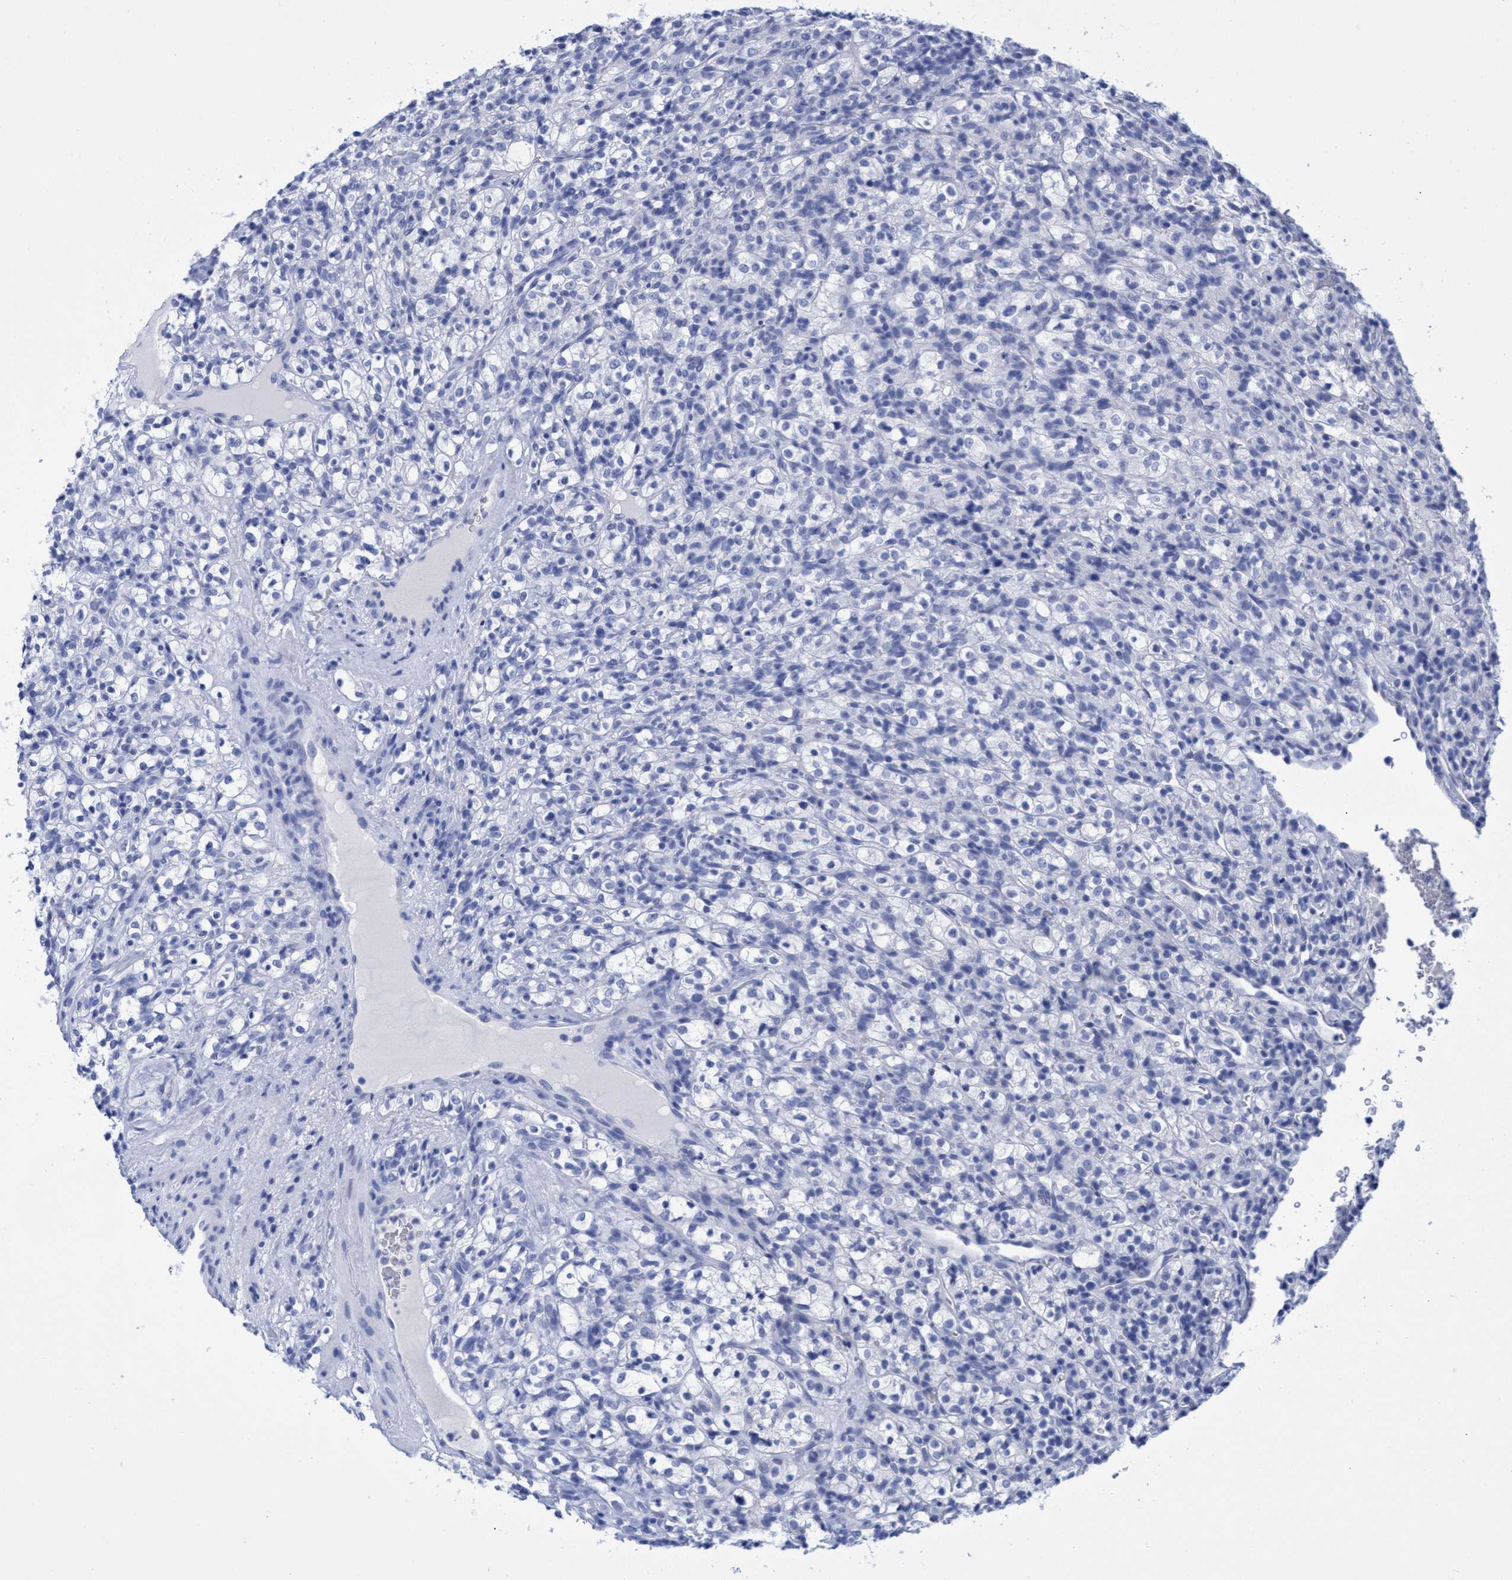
{"staining": {"intensity": "negative", "quantity": "none", "location": "none"}, "tissue": "renal cancer", "cell_type": "Tumor cells", "image_type": "cancer", "snomed": [{"axis": "morphology", "description": "Normal tissue, NOS"}, {"axis": "morphology", "description": "Adenocarcinoma, NOS"}, {"axis": "topography", "description": "Kidney"}], "caption": "A high-resolution photomicrograph shows immunohistochemistry (IHC) staining of renal cancer, which exhibits no significant expression in tumor cells. (DAB (3,3'-diaminobenzidine) immunohistochemistry visualized using brightfield microscopy, high magnification).", "gene": "INSL6", "patient": {"sex": "female", "age": 72}}